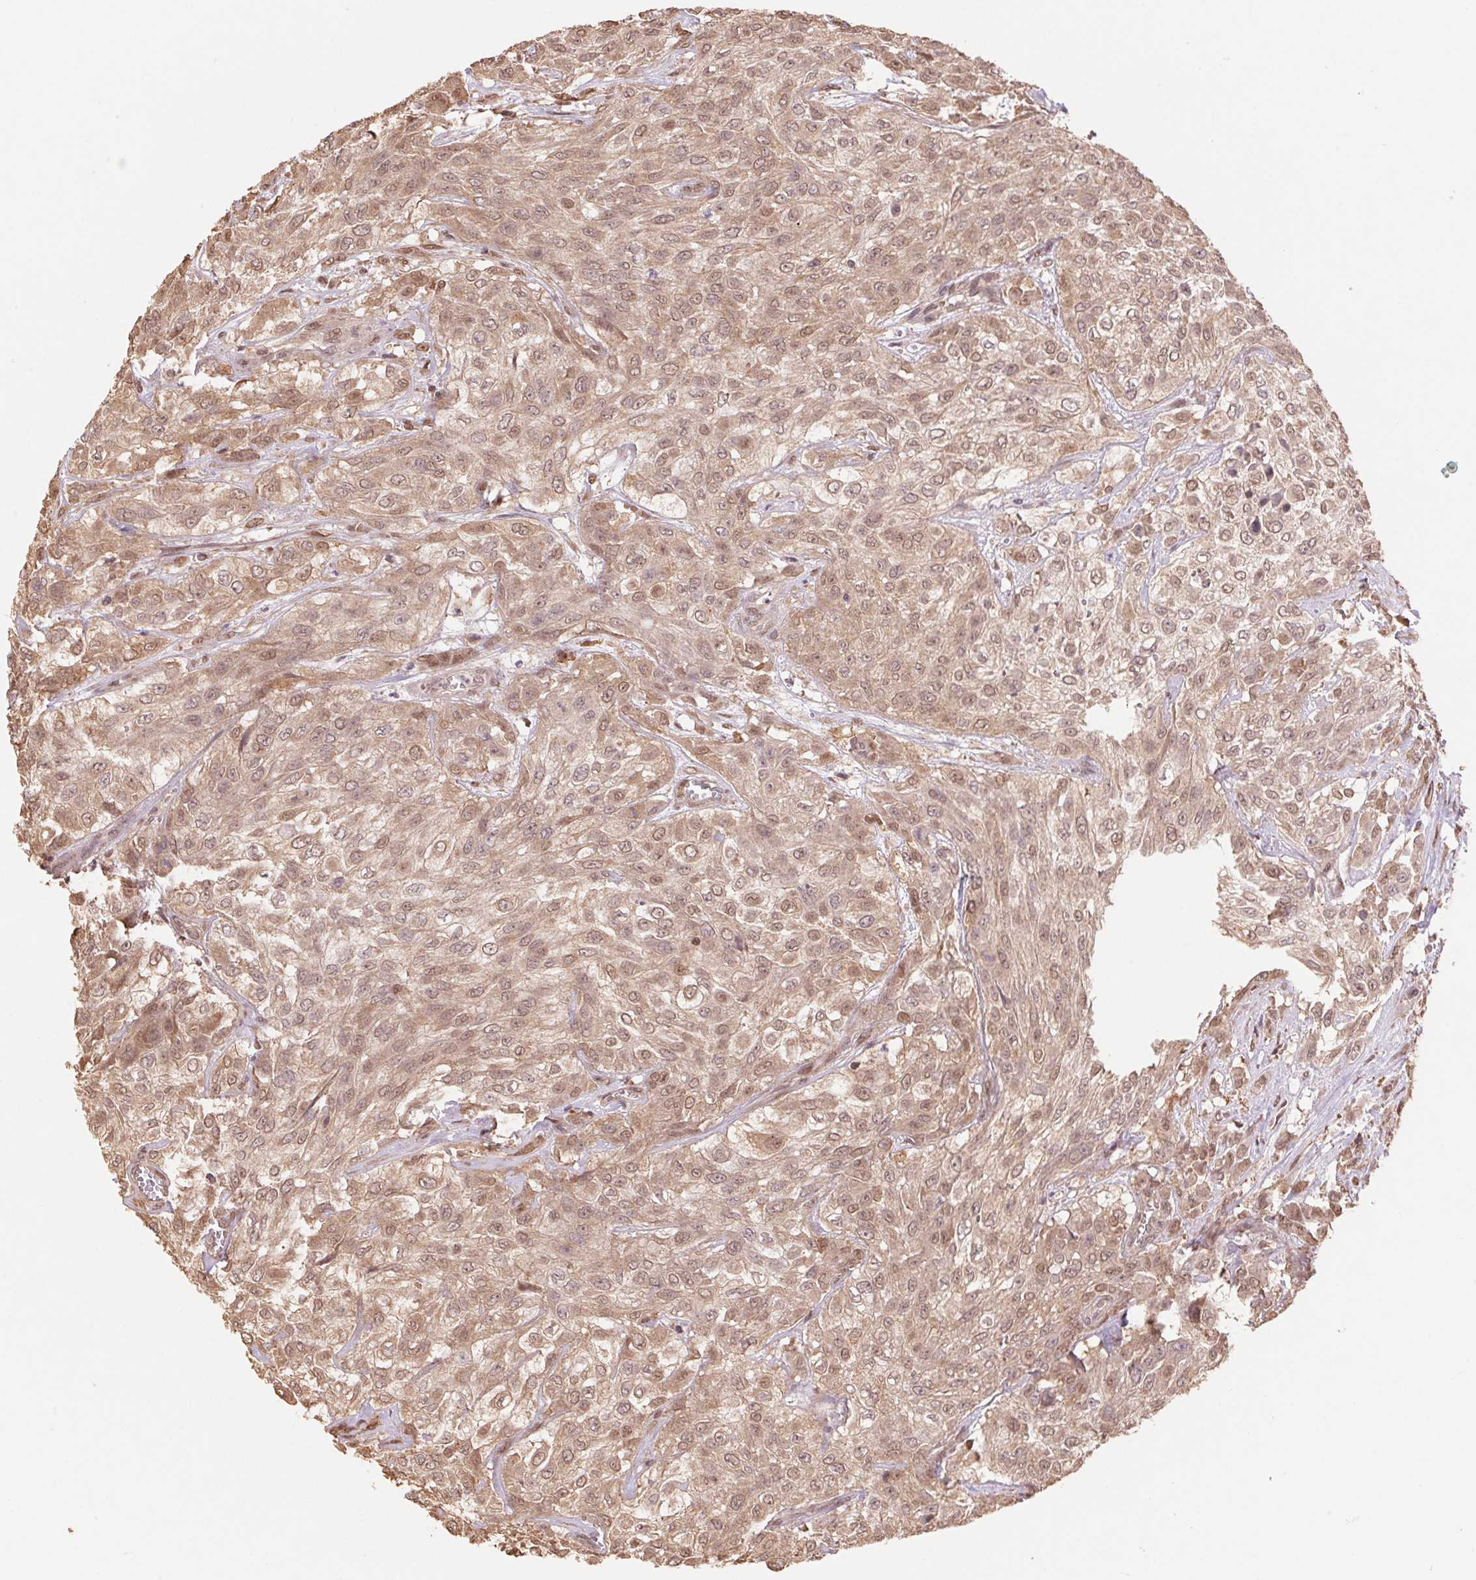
{"staining": {"intensity": "moderate", "quantity": ">75%", "location": "cytoplasmic/membranous,nuclear"}, "tissue": "urothelial cancer", "cell_type": "Tumor cells", "image_type": "cancer", "snomed": [{"axis": "morphology", "description": "Urothelial carcinoma, High grade"}, {"axis": "topography", "description": "Urinary bladder"}], "caption": "Immunohistochemistry staining of high-grade urothelial carcinoma, which reveals medium levels of moderate cytoplasmic/membranous and nuclear expression in approximately >75% of tumor cells indicating moderate cytoplasmic/membranous and nuclear protein positivity. The staining was performed using DAB (3,3'-diaminobenzidine) (brown) for protein detection and nuclei were counterstained in hematoxylin (blue).", "gene": "CUTA", "patient": {"sex": "male", "age": 57}}